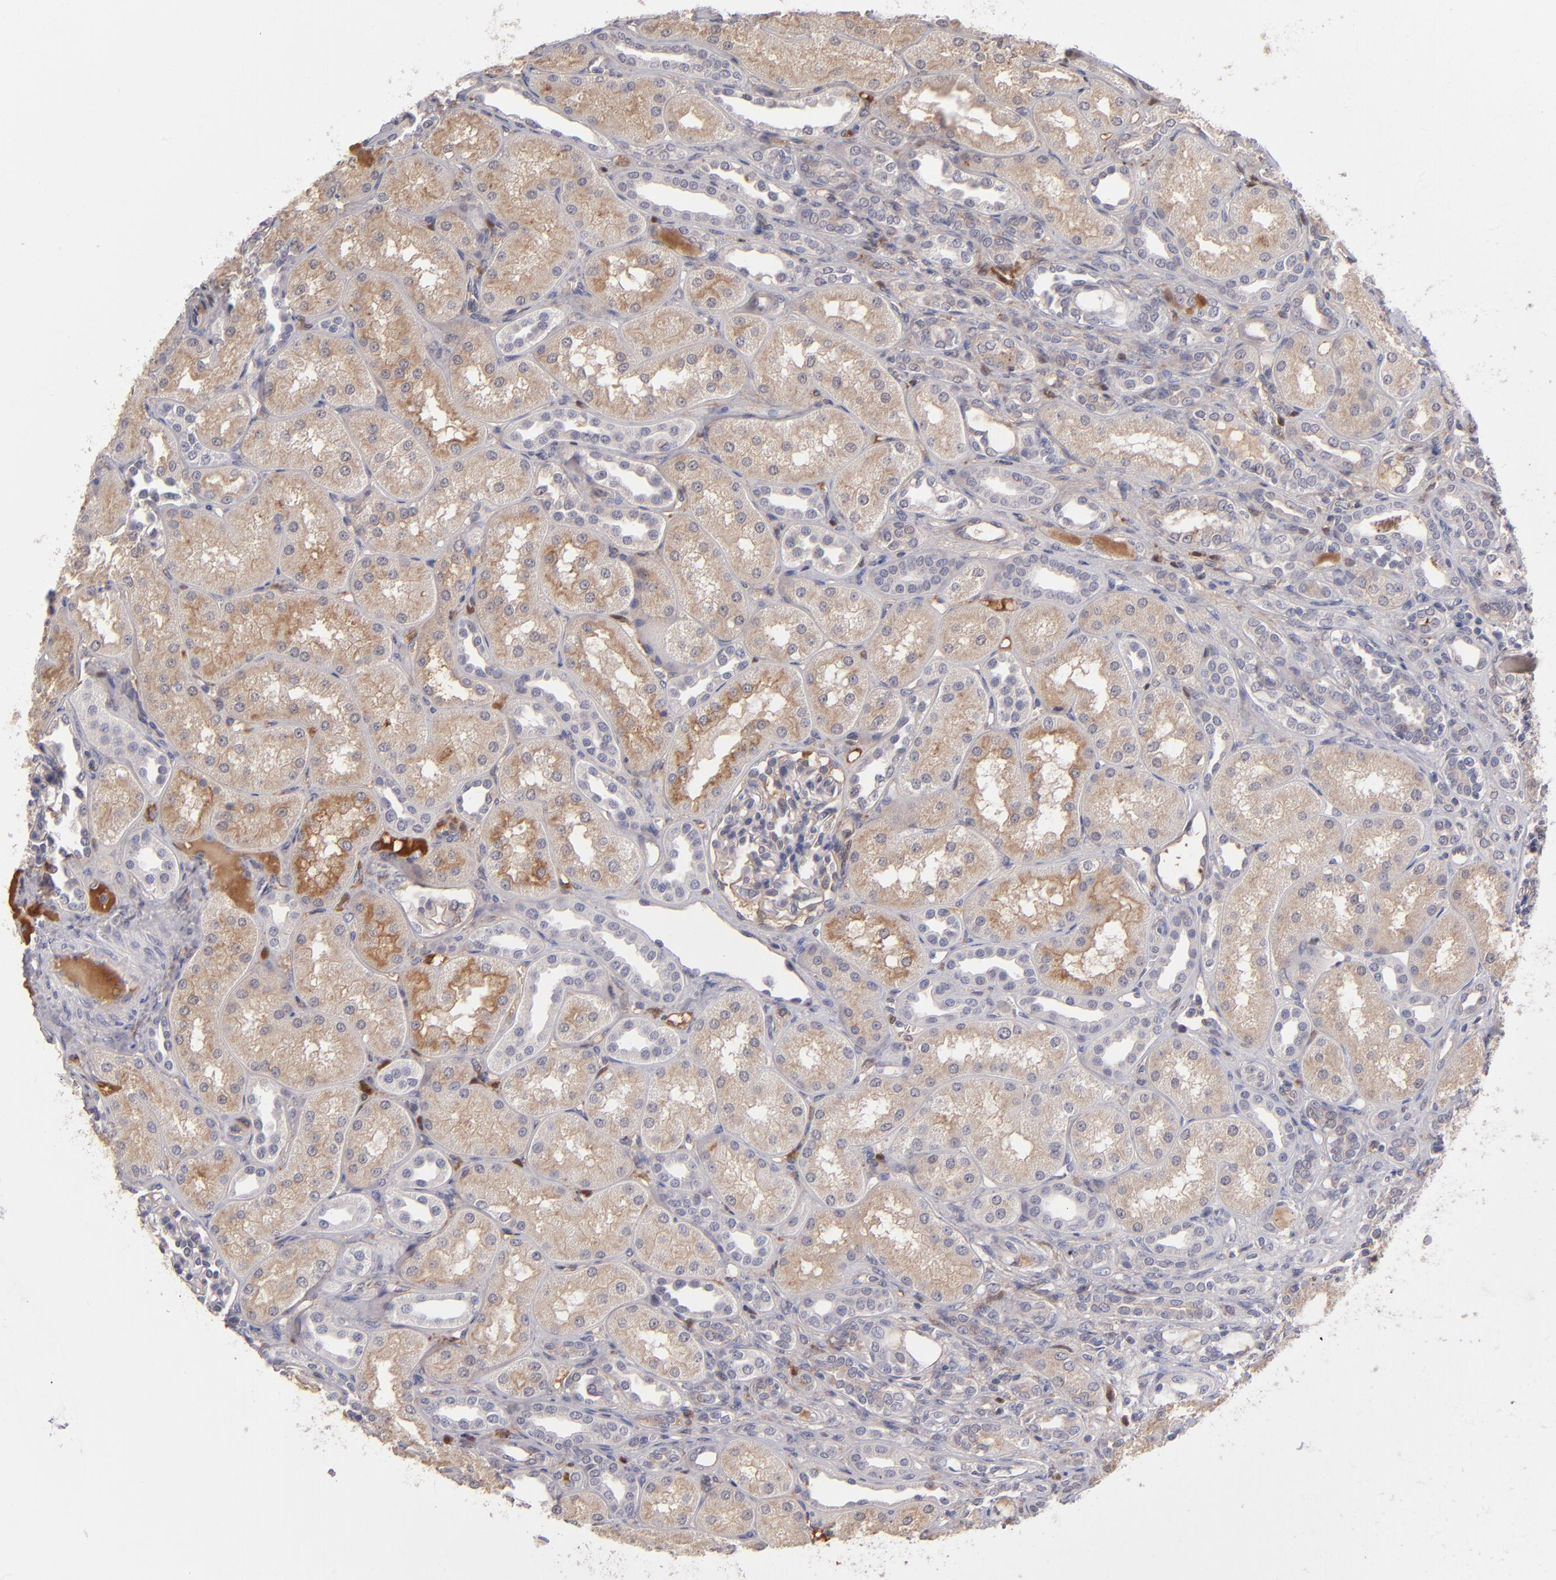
{"staining": {"intensity": "weak", "quantity": "<25%", "location": "cytoplasmic/membranous"}, "tissue": "kidney", "cell_type": "Cells in glomeruli", "image_type": "normal", "snomed": [{"axis": "morphology", "description": "Normal tissue, NOS"}, {"axis": "topography", "description": "Kidney"}], "caption": "There is no significant staining in cells in glomeruli of kidney. Brightfield microscopy of IHC stained with DAB (3,3'-diaminobenzidine) (brown) and hematoxylin (blue), captured at high magnification.", "gene": "ITIH4", "patient": {"sex": "male", "age": 7}}